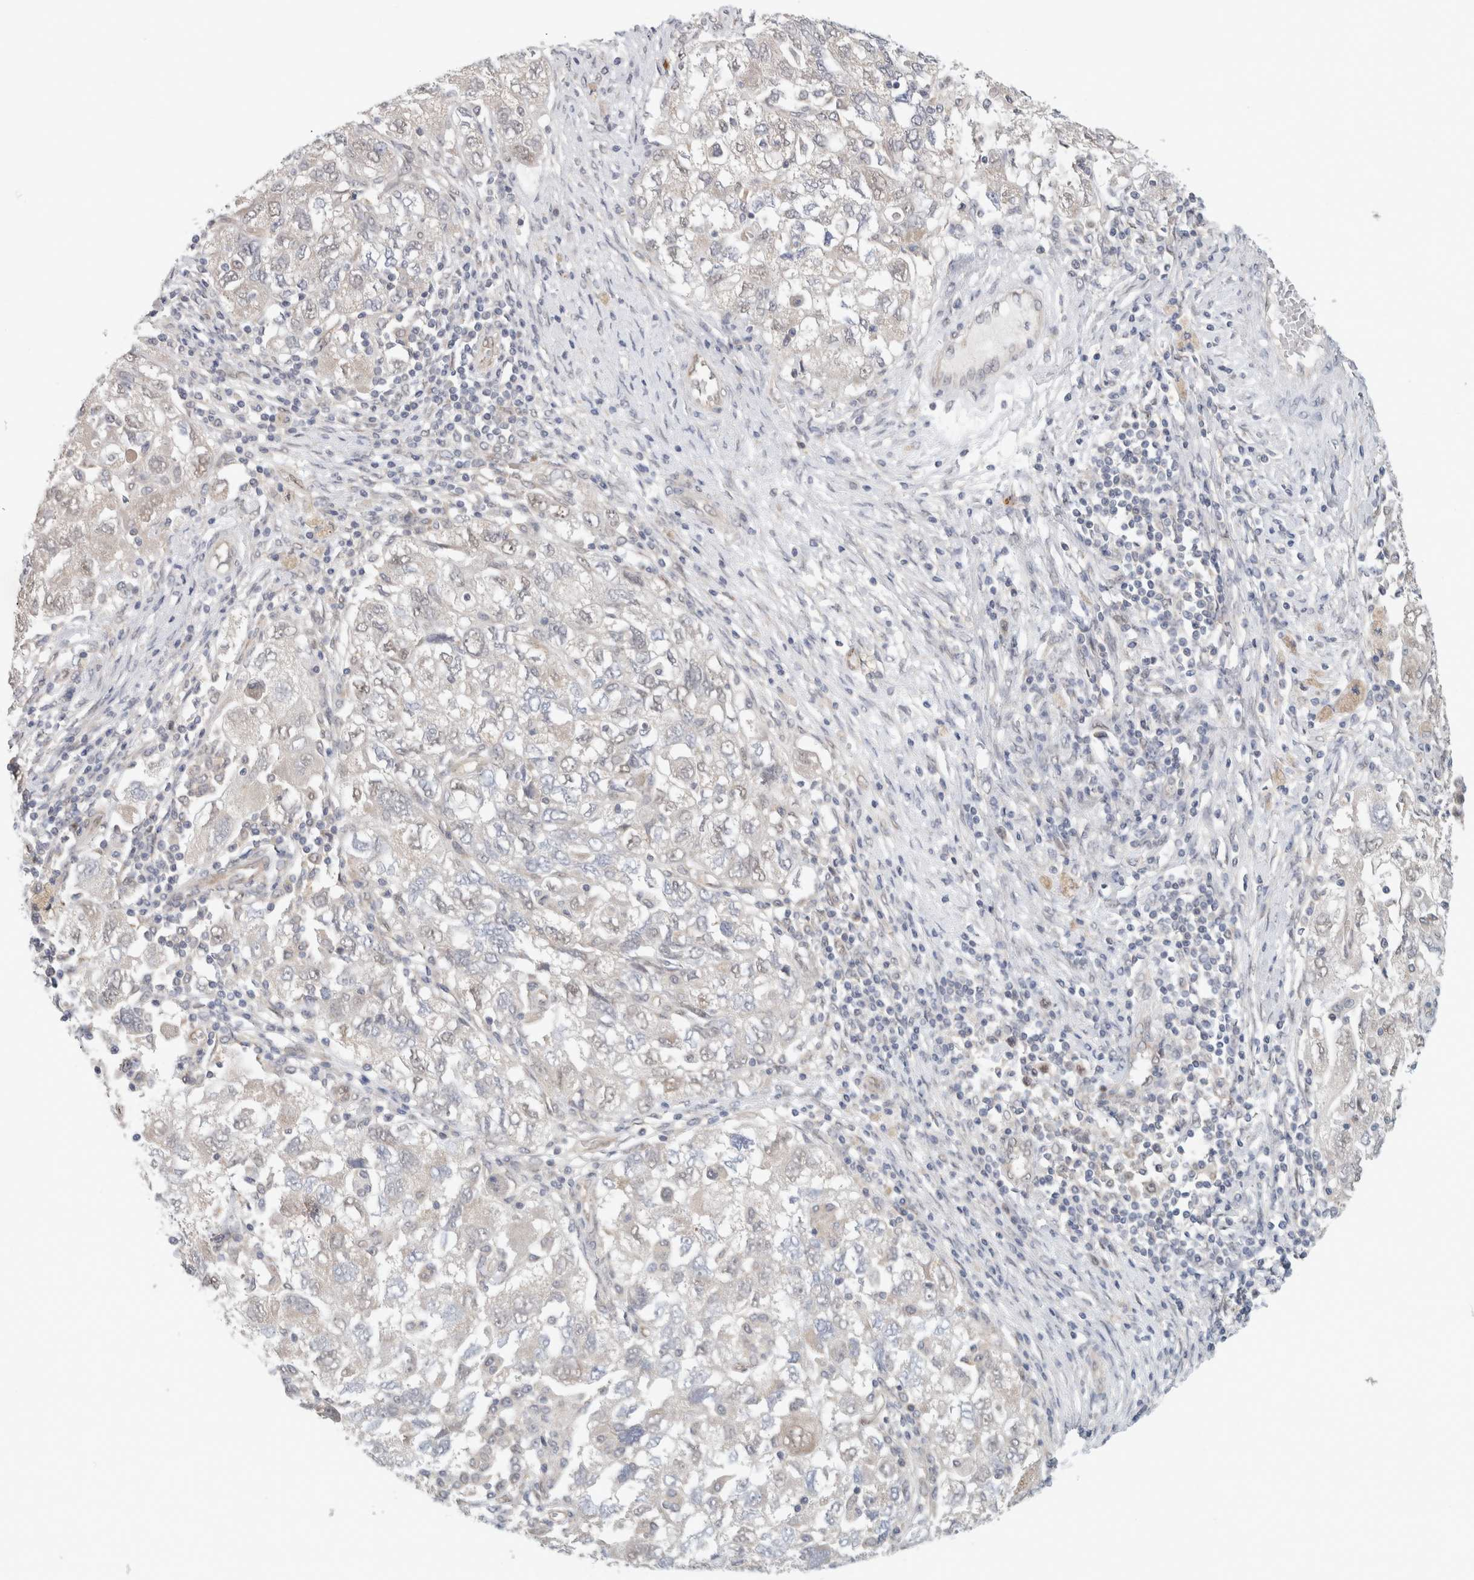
{"staining": {"intensity": "negative", "quantity": "none", "location": "none"}, "tissue": "ovarian cancer", "cell_type": "Tumor cells", "image_type": "cancer", "snomed": [{"axis": "morphology", "description": "Carcinoma, NOS"}, {"axis": "morphology", "description": "Cystadenocarcinoma, serous, NOS"}, {"axis": "topography", "description": "Ovary"}], "caption": "This is a image of immunohistochemistry staining of ovarian cancer, which shows no expression in tumor cells.", "gene": "EIF4G3", "patient": {"sex": "female", "age": 69}}